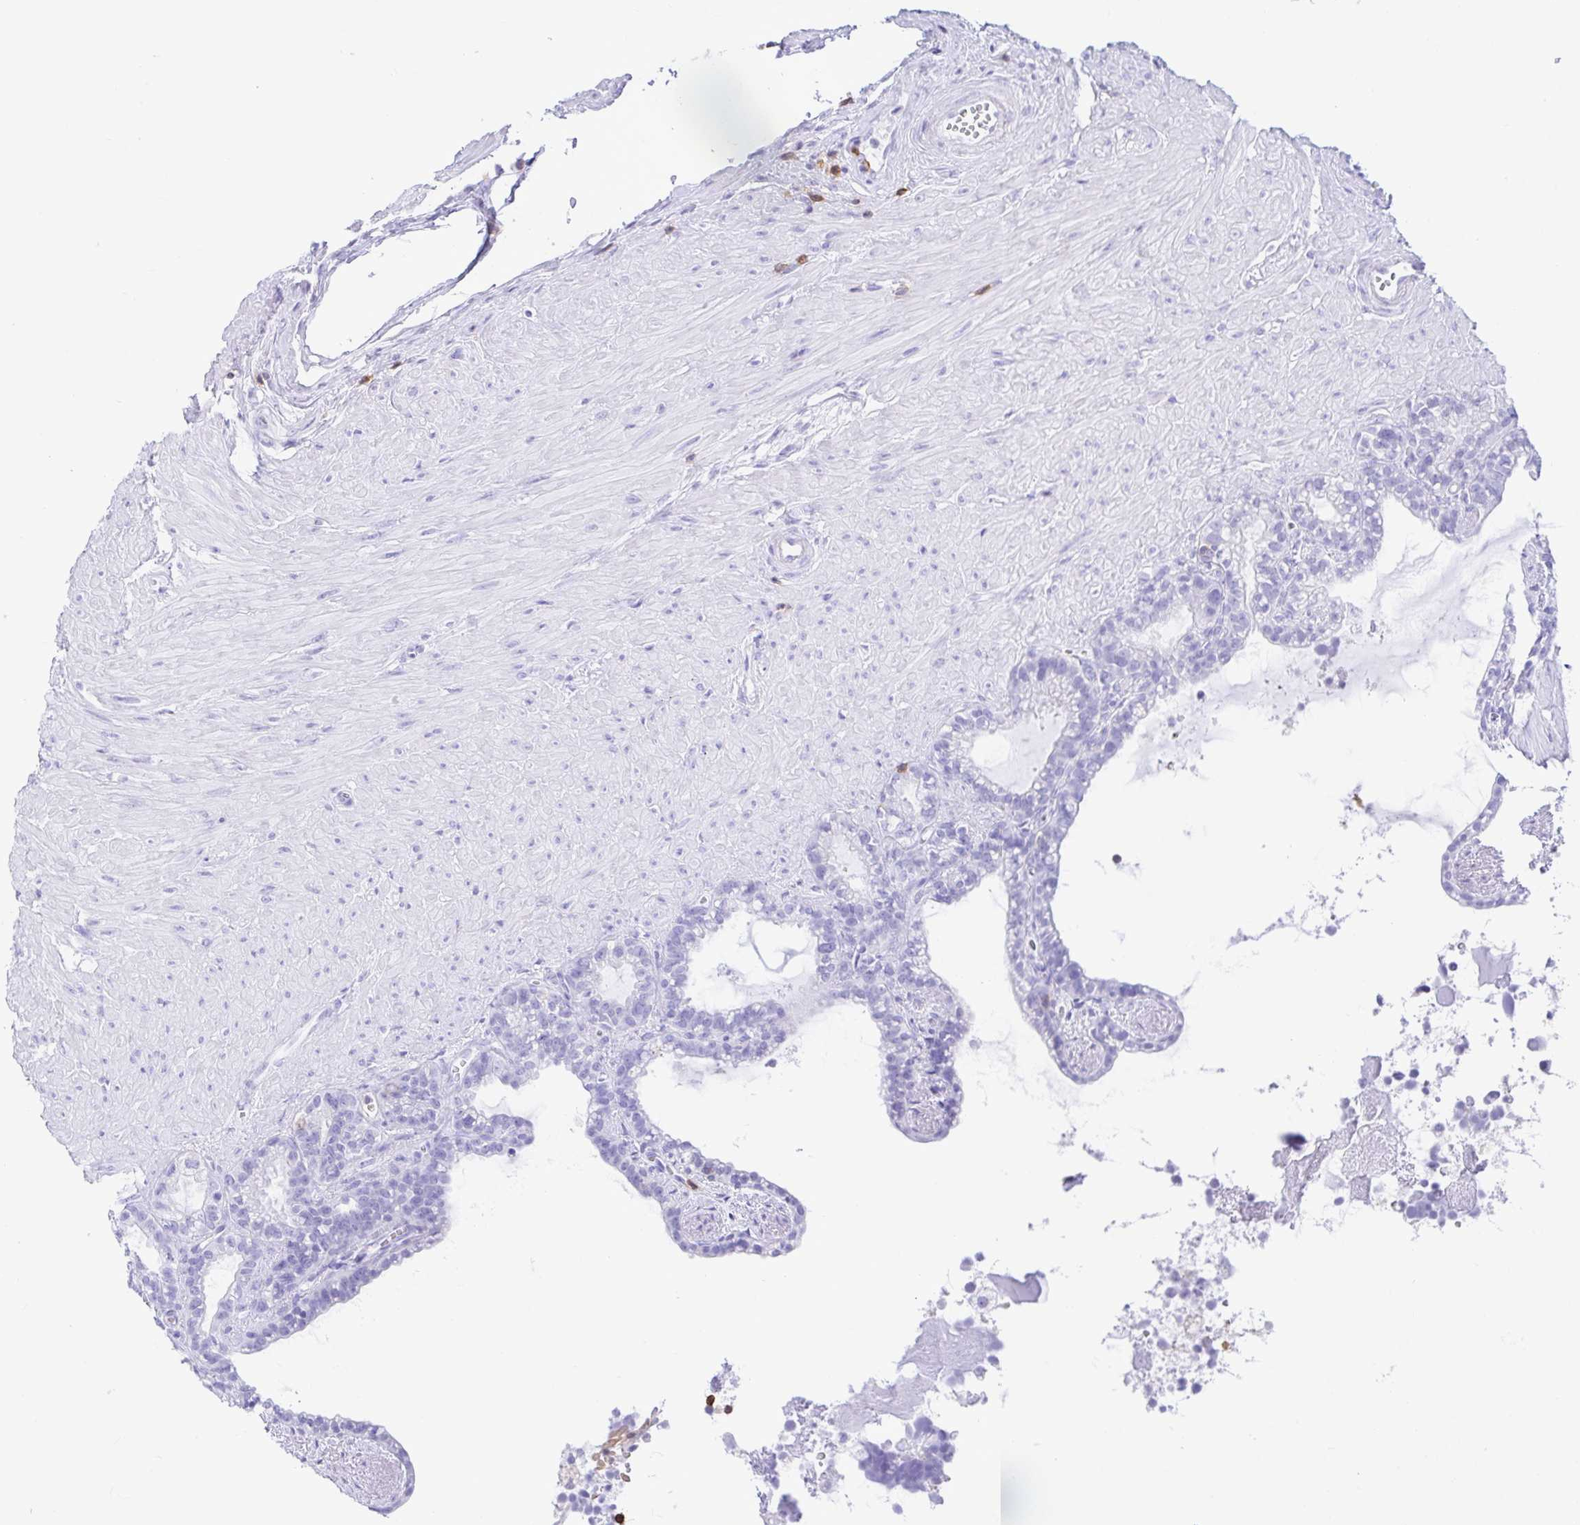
{"staining": {"intensity": "negative", "quantity": "none", "location": "none"}, "tissue": "seminal vesicle", "cell_type": "Glandular cells", "image_type": "normal", "snomed": [{"axis": "morphology", "description": "Normal tissue, NOS"}, {"axis": "topography", "description": "Seminal veicle"}], "caption": "Protein analysis of unremarkable seminal vesicle exhibits no significant positivity in glandular cells. Nuclei are stained in blue.", "gene": "CD5", "patient": {"sex": "male", "age": 76}}